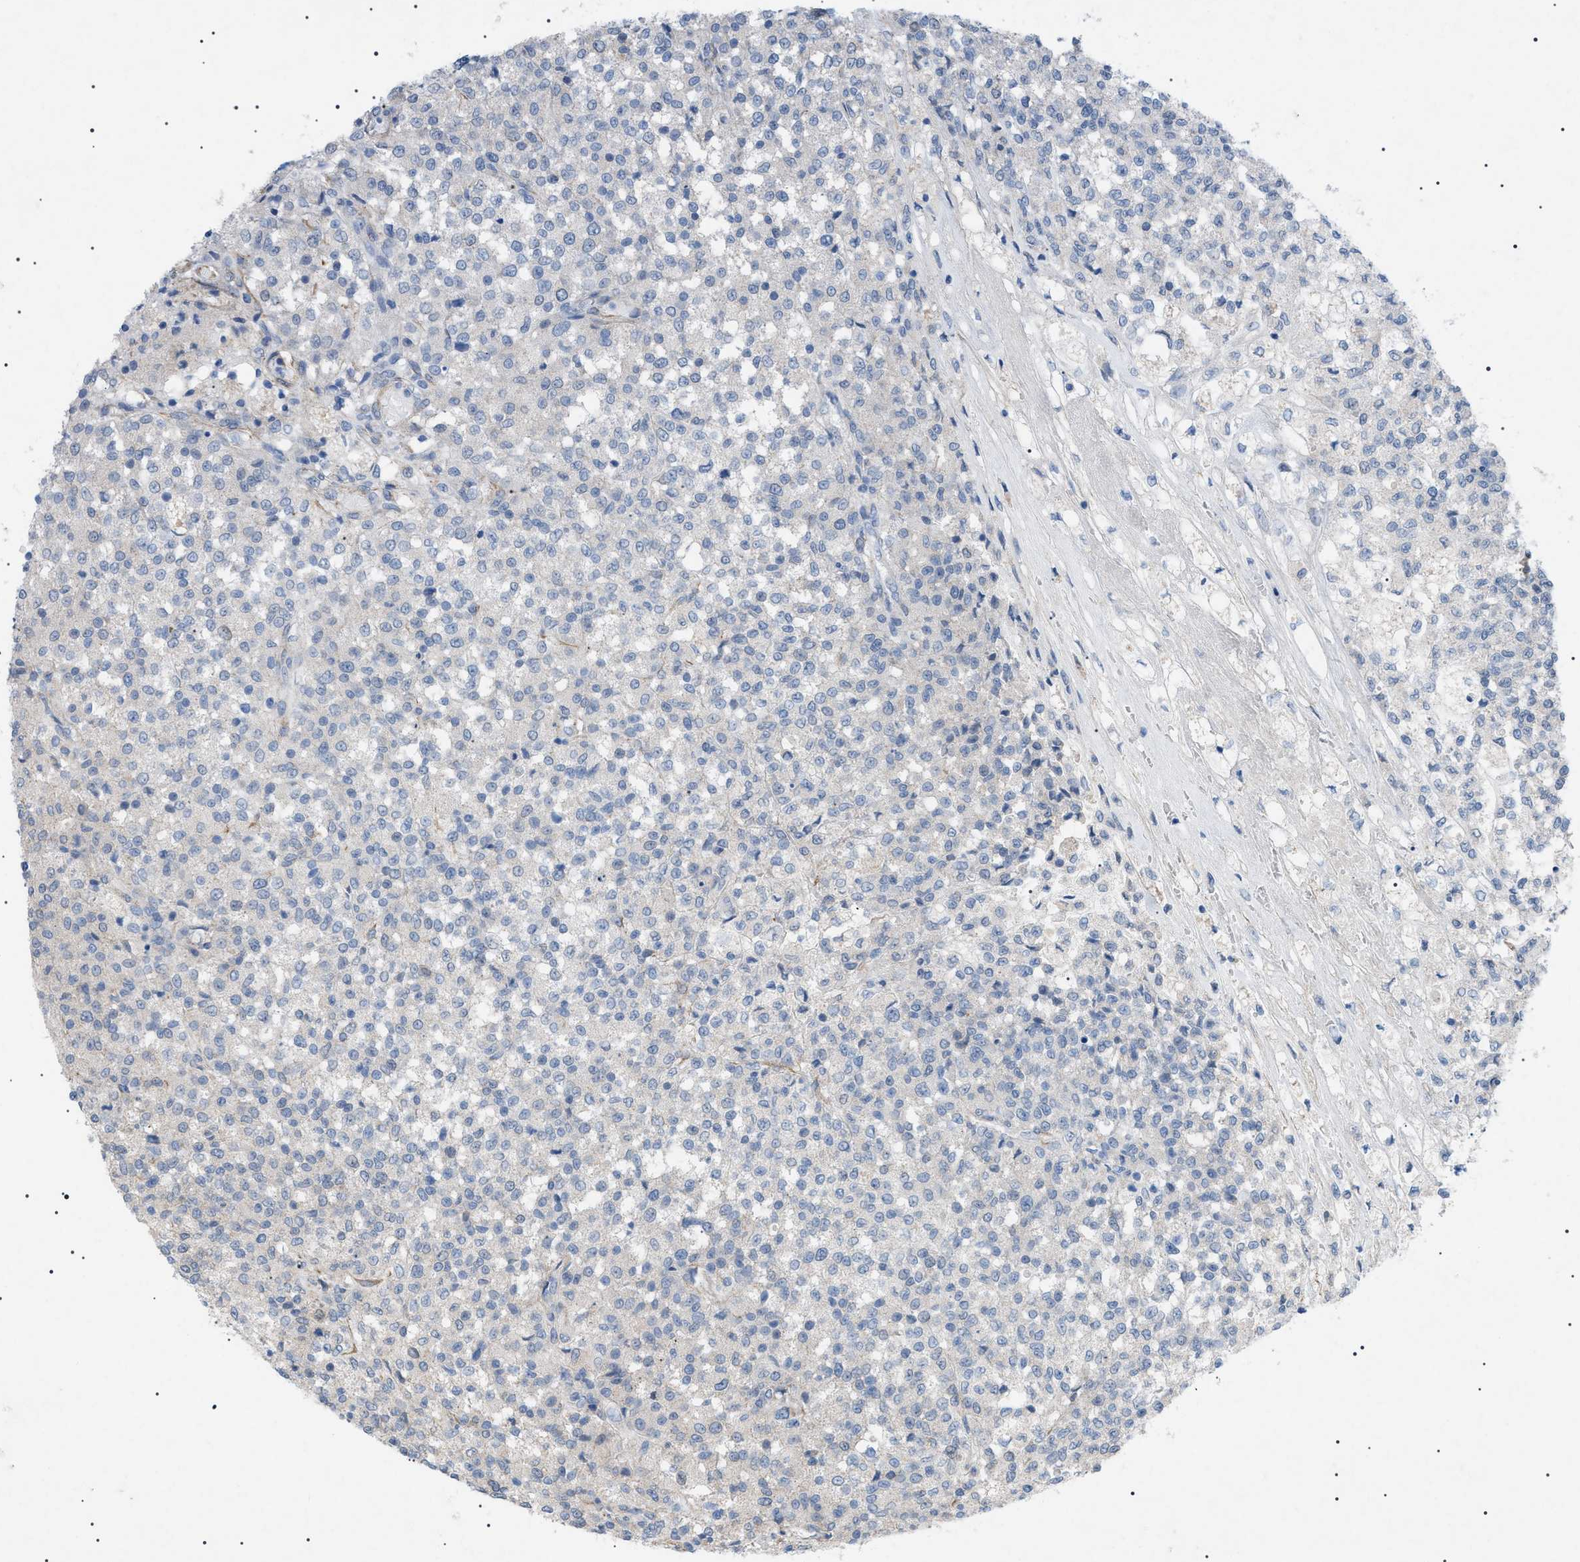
{"staining": {"intensity": "negative", "quantity": "none", "location": "none"}, "tissue": "testis cancer", "cell_type": "Tumor cells", "image_type": "cancer", "snomed": [{"axis": "morphology", "description": "Seminoma, NOS"}, {"axis": "topography", "description": "Testis"}], "caption": "Image shows no significant protein expression in tumor cells of testis seminoma. (DAB IHC, high magnification).", "gene": "ADAMTS1", "patient": {"sex": "male", "age": 59}}